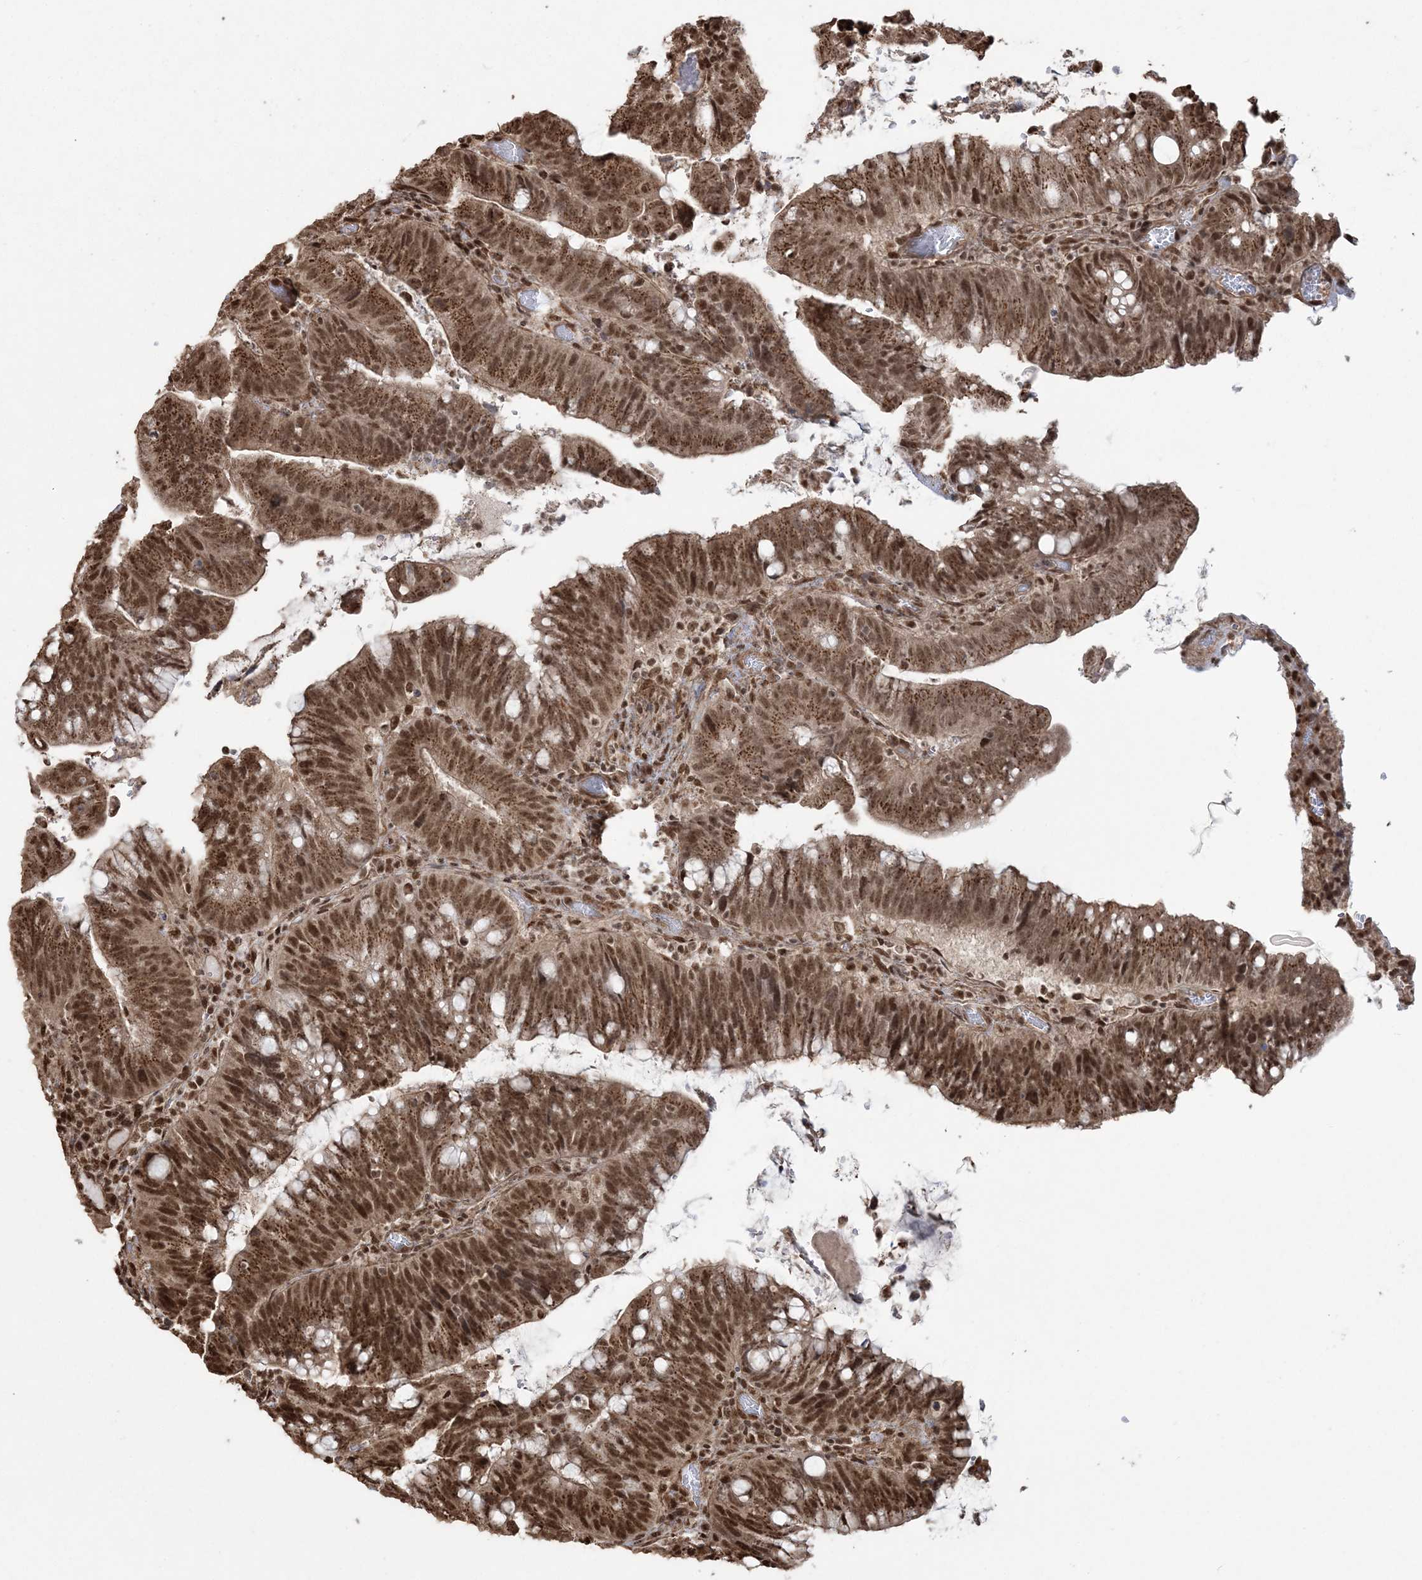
{"staining": {"intensity": "strong", "quantity": ">75%", "location": "cytoplasmic/membranous,nuclear"}, "tissue": "colorectal cancer", "cell_type": "Tumor cells", "image_type": "cancer", "snomed": [{"axis": "morphology", "description": "Adenocarcinoma, NOS"}, {"axis": "topography", "description": "Colon"}], "caption": "Strong cytoplasmic/membranous and nuclear expression is seen in about >75% of tumor cells in adenocarcinoma (colorectal).", "gene": "ZNF839", "patient": {"sex": "female", "age": 66}}